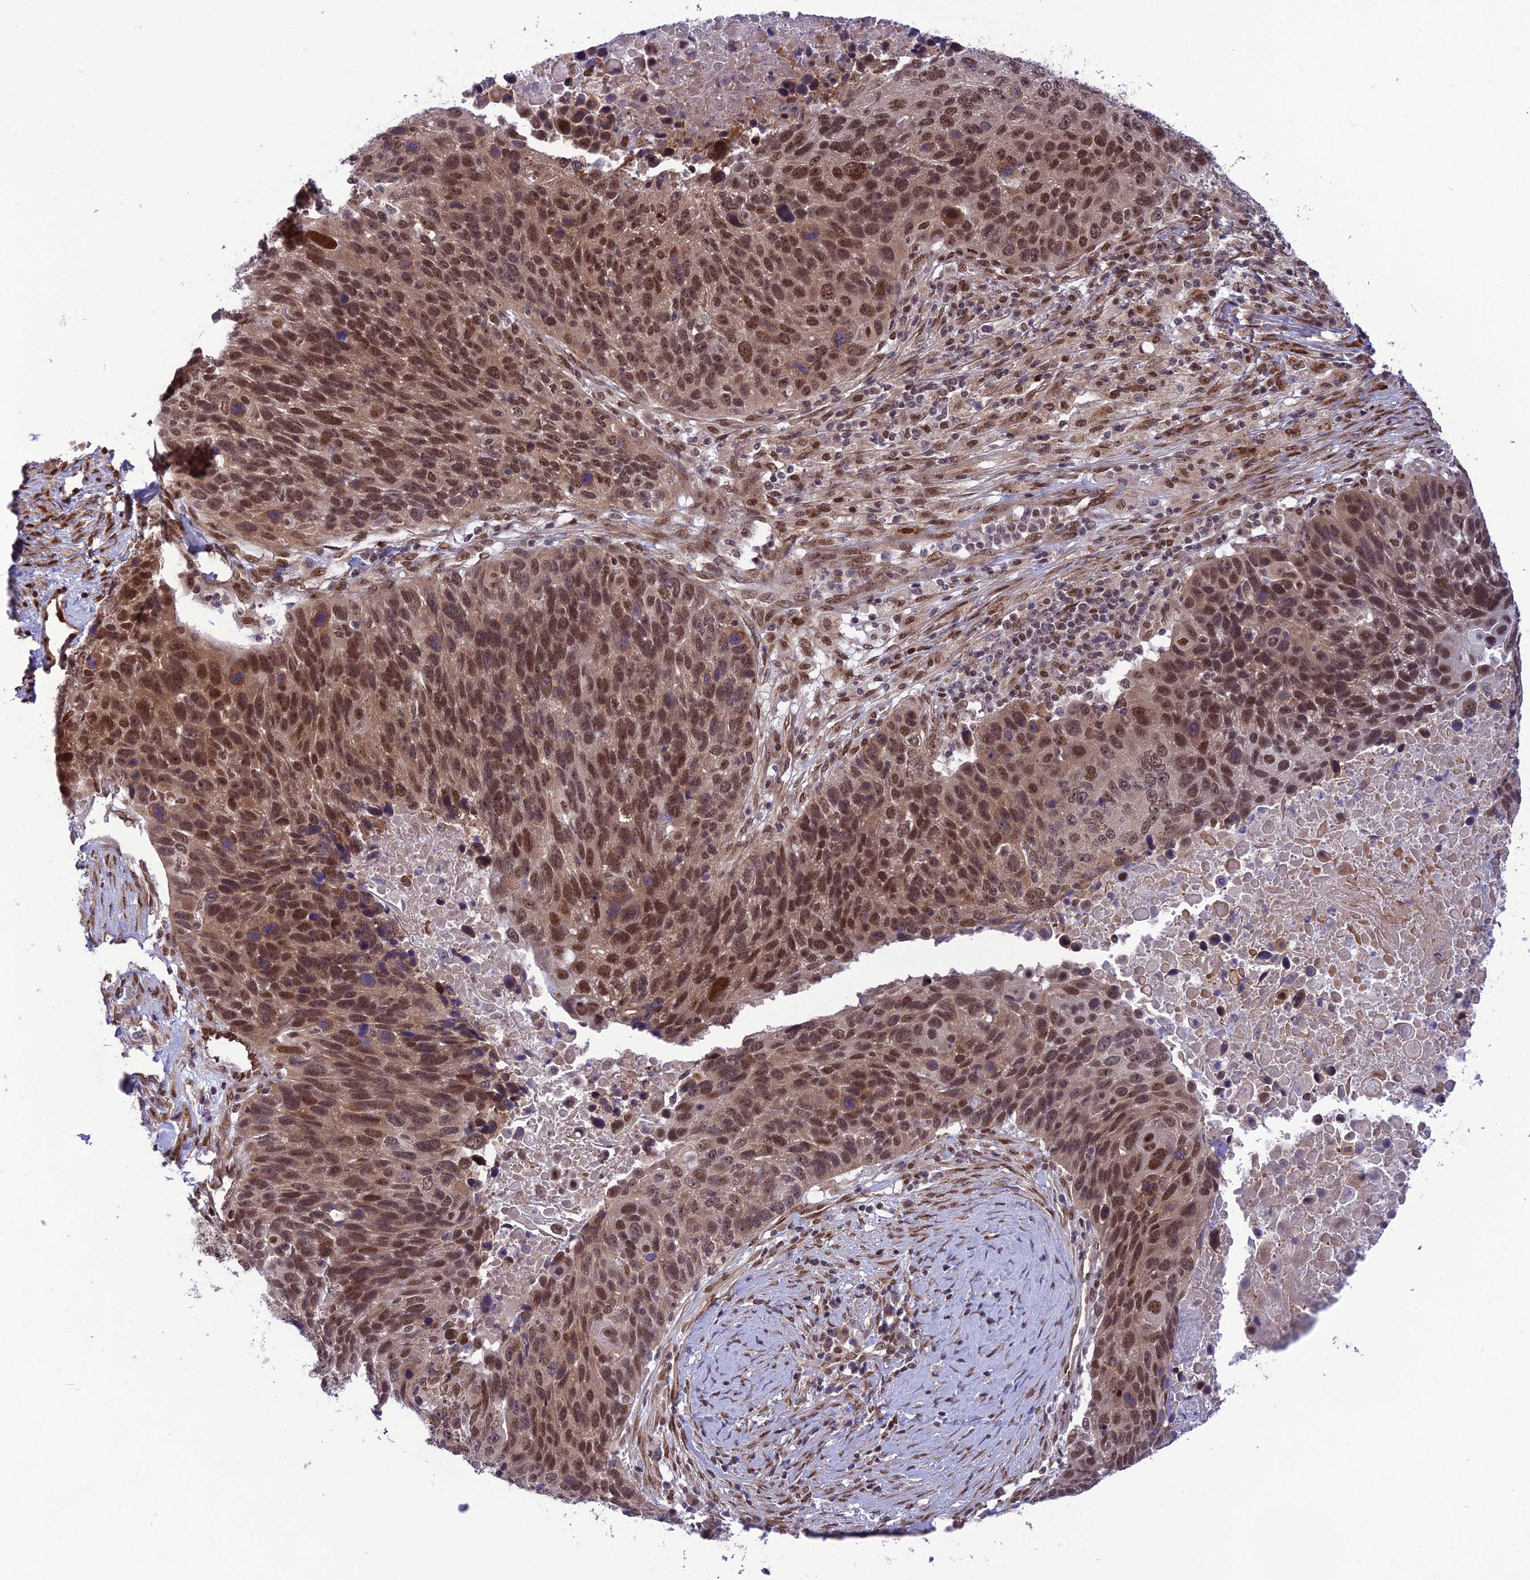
{"staining": {"intensity": "moderate", "quantity": ">75%", "location": "nuclear"}, "tissue": "lung cancer", "cell_type": "Tumor cells", "image_type": "cancer", "snomed": [{"axis": "morphology", "description": "Normal tissue, NOS"}, {"axis": "morphology", "description": "Squamous cell carcinoma, NOS"}, {"axis": "topography", "description": "Lymph node"}, {"axis": "topography", "description": "Lung"}], "caption": "Immunohistochemistry (IHC) histopathology image of neoplastic tissue: lung squamous cell carcinoma stained using immunohistochemistry displays medium levels of moderate protein expression localized specifically in the nuclear of tumor cells, appearing as a nuclear brown color.", "gene": "RTRAF", "patient": {"sex": "male", "age": 66}}